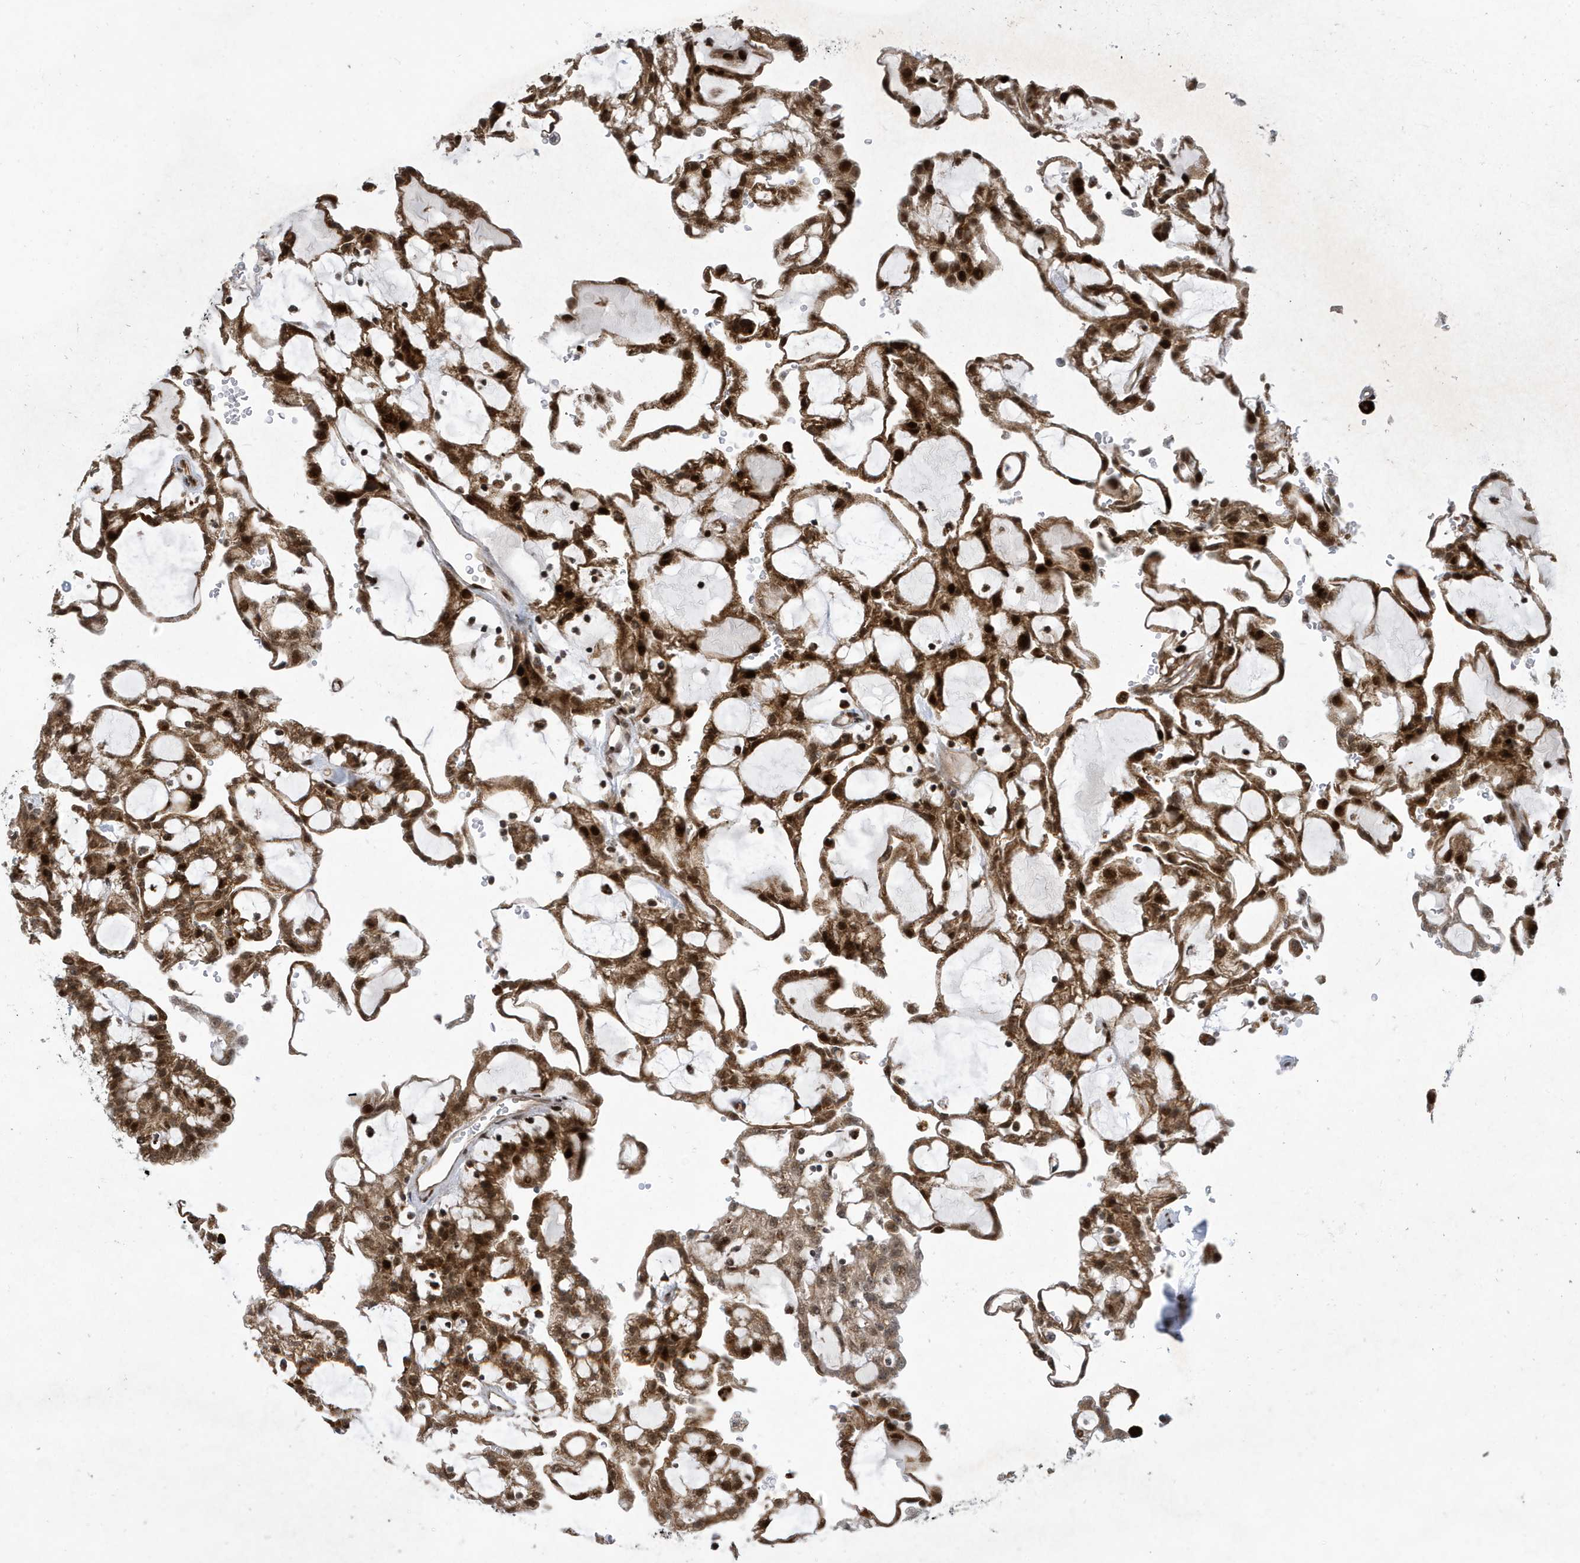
{"staining": {"intensity": "strong", "quantity": ">75%", "location": "cytoplasmic/membranous,nuclear"}, "tissue": "renal cancer", "cell_type": "Tumor cells", "image_type": "cancer", "snomed": [{"axis": "morphology", "description": "Adenocarcinoma, NOS"}, {"axis": "topography", "description": "Kidney"}], "caption": "Renal cancer stained with immunohistochemistry (IHC) exhibits strong cytoplasmic/membranous and nuclear expression in about >75% of tumor cells. (Brightfield microscopy of DAB IHC at high magnification).", "gene": "FAM9B", "patient": {"sex": "male", "age": 63}}